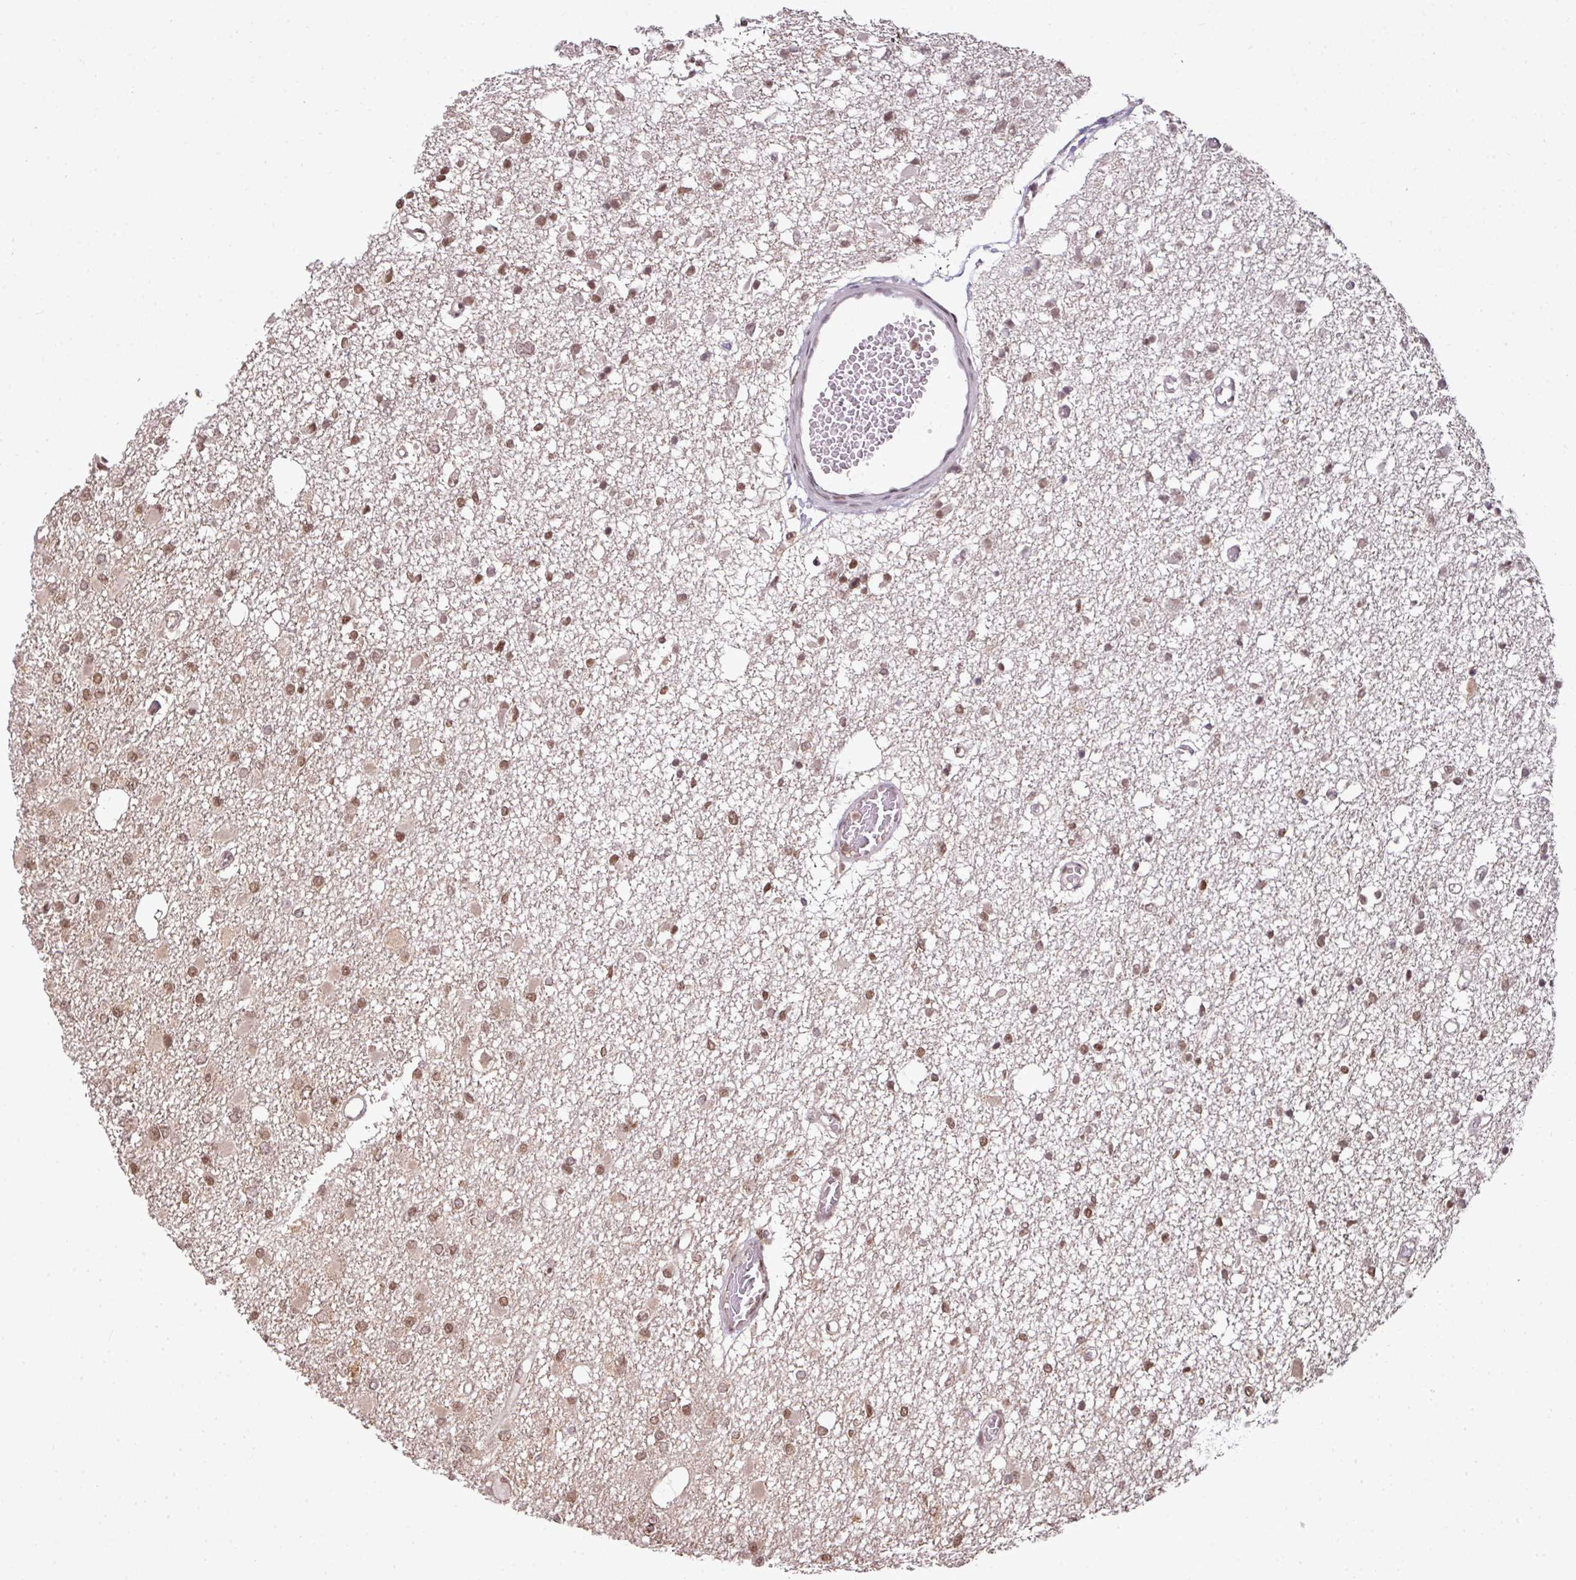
{"staining": {"intensity": "moderate", "quantity": ">75%", "location": "cytoplasmic/membranous,nuclear"}, "tissue": "glioma", "cell_type": "Tumor cells", "image_type": "cancer", "snomed": [{"axis": "morphology", "description": "Glioma, malignant, Low grade"}, {"axis": "topography", "description": "Brain"}], "caption": "Immunohistochemical staining of human glioma reveals moderate cytoplasmic/membranous and nuclear protein expression in about >75% of tumor cells.", "gene": "ANKRD18A", "patient": {"sex": "female", "age": 22}}